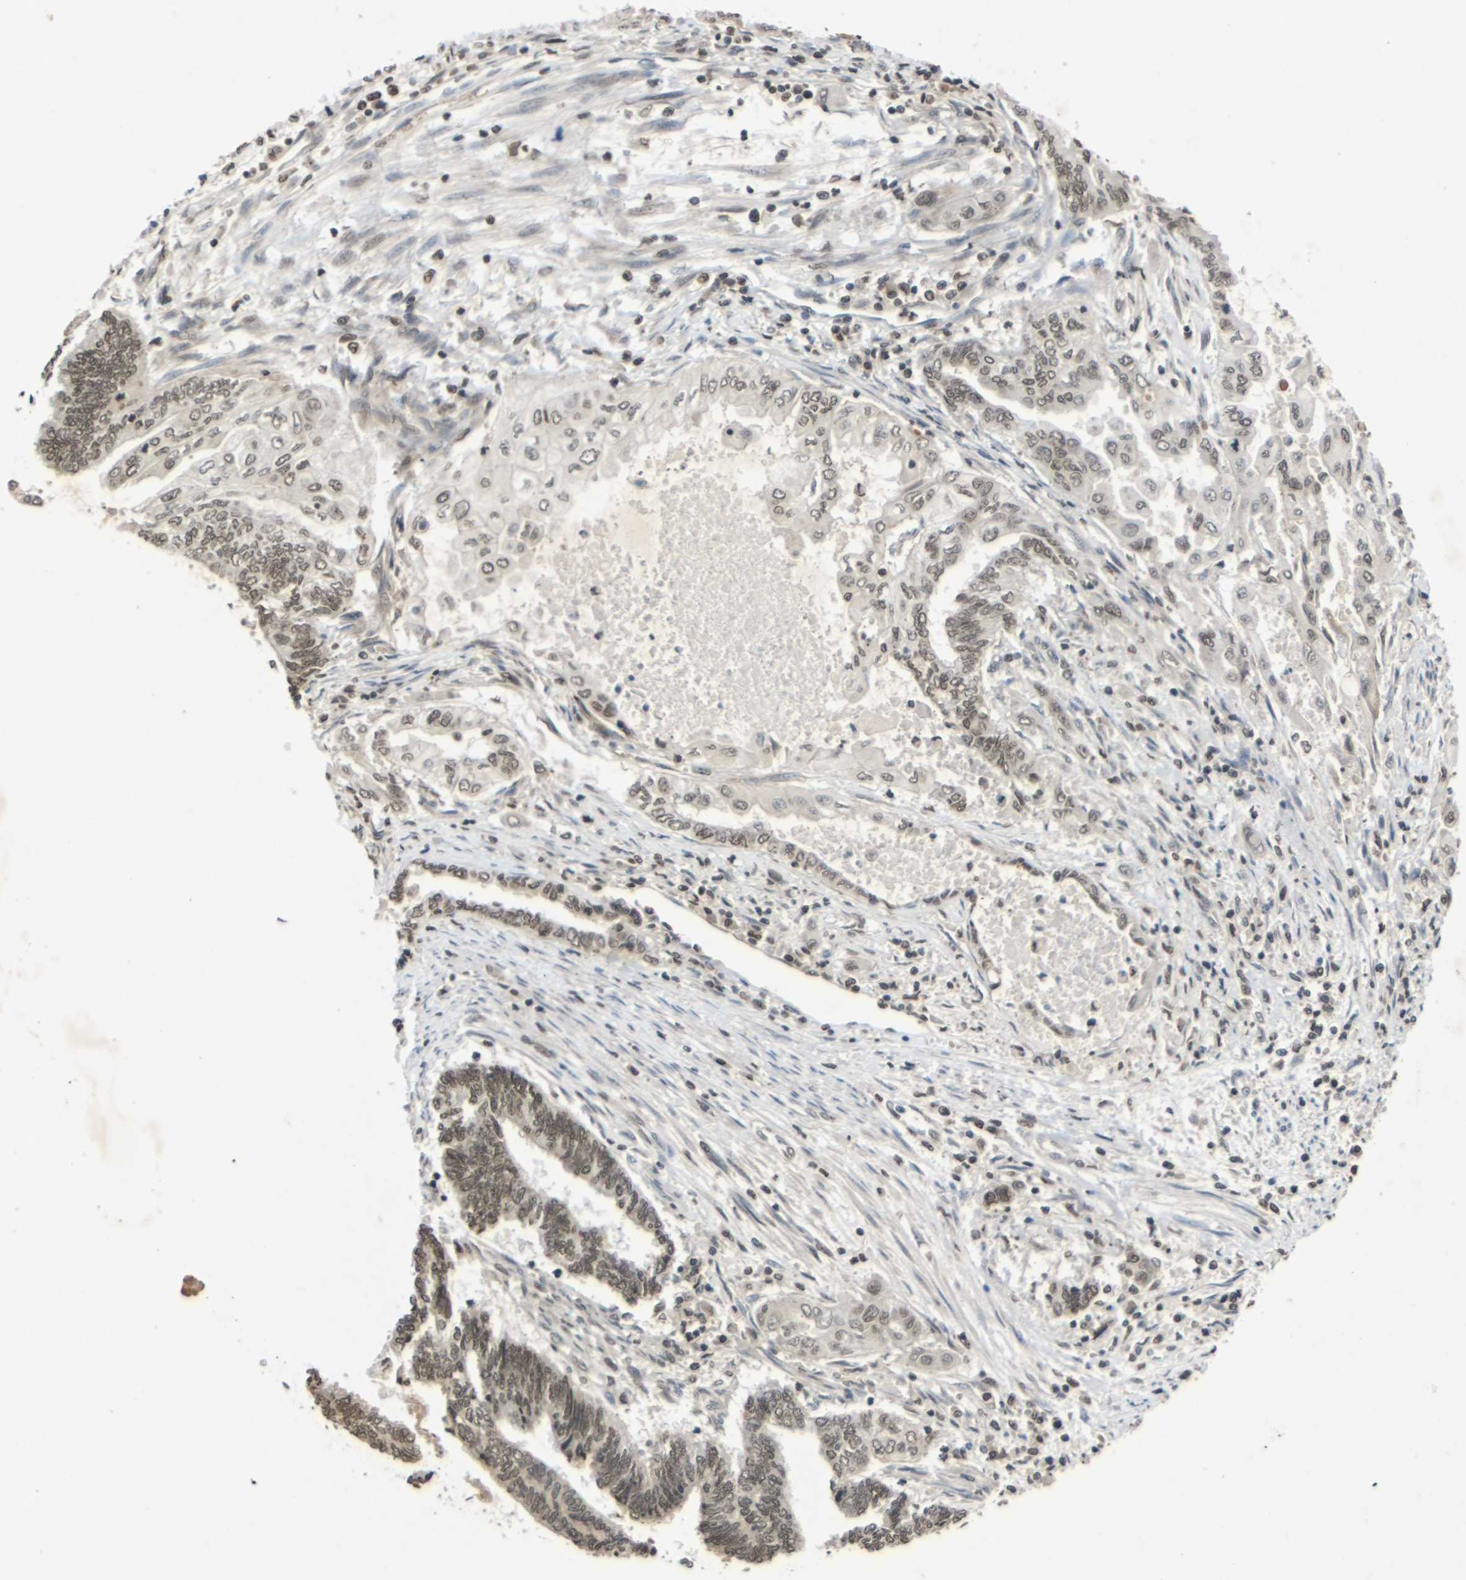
{"staining": {"intensity": "moderate", "quantity": ">75%", "location": "nuclear"}, "tissue": "endometrial cancer", "cell_type": "Tumor cells", "image_type": "cancer", "snomed": [{"axis": "morphology", "description": "Adenocarcinoma, NOS"}, {"axis": "topography", "description": "Uterus"}, {"axis": "topography", "description": "Endometrium"}], "caption": "IHC (DAB) staining of adenocarcinoma (endometrial) displays moderate nuclear protein expression in approximately >75% of tumor cells. Using DAB (3,3'-diaminobenzidine) (brown) and hematoxylin (blue) stains, captured at high magnification using brightfield microscopy.", "gene": "NELFA", "patient": {"sex": "female", "age": 70}}